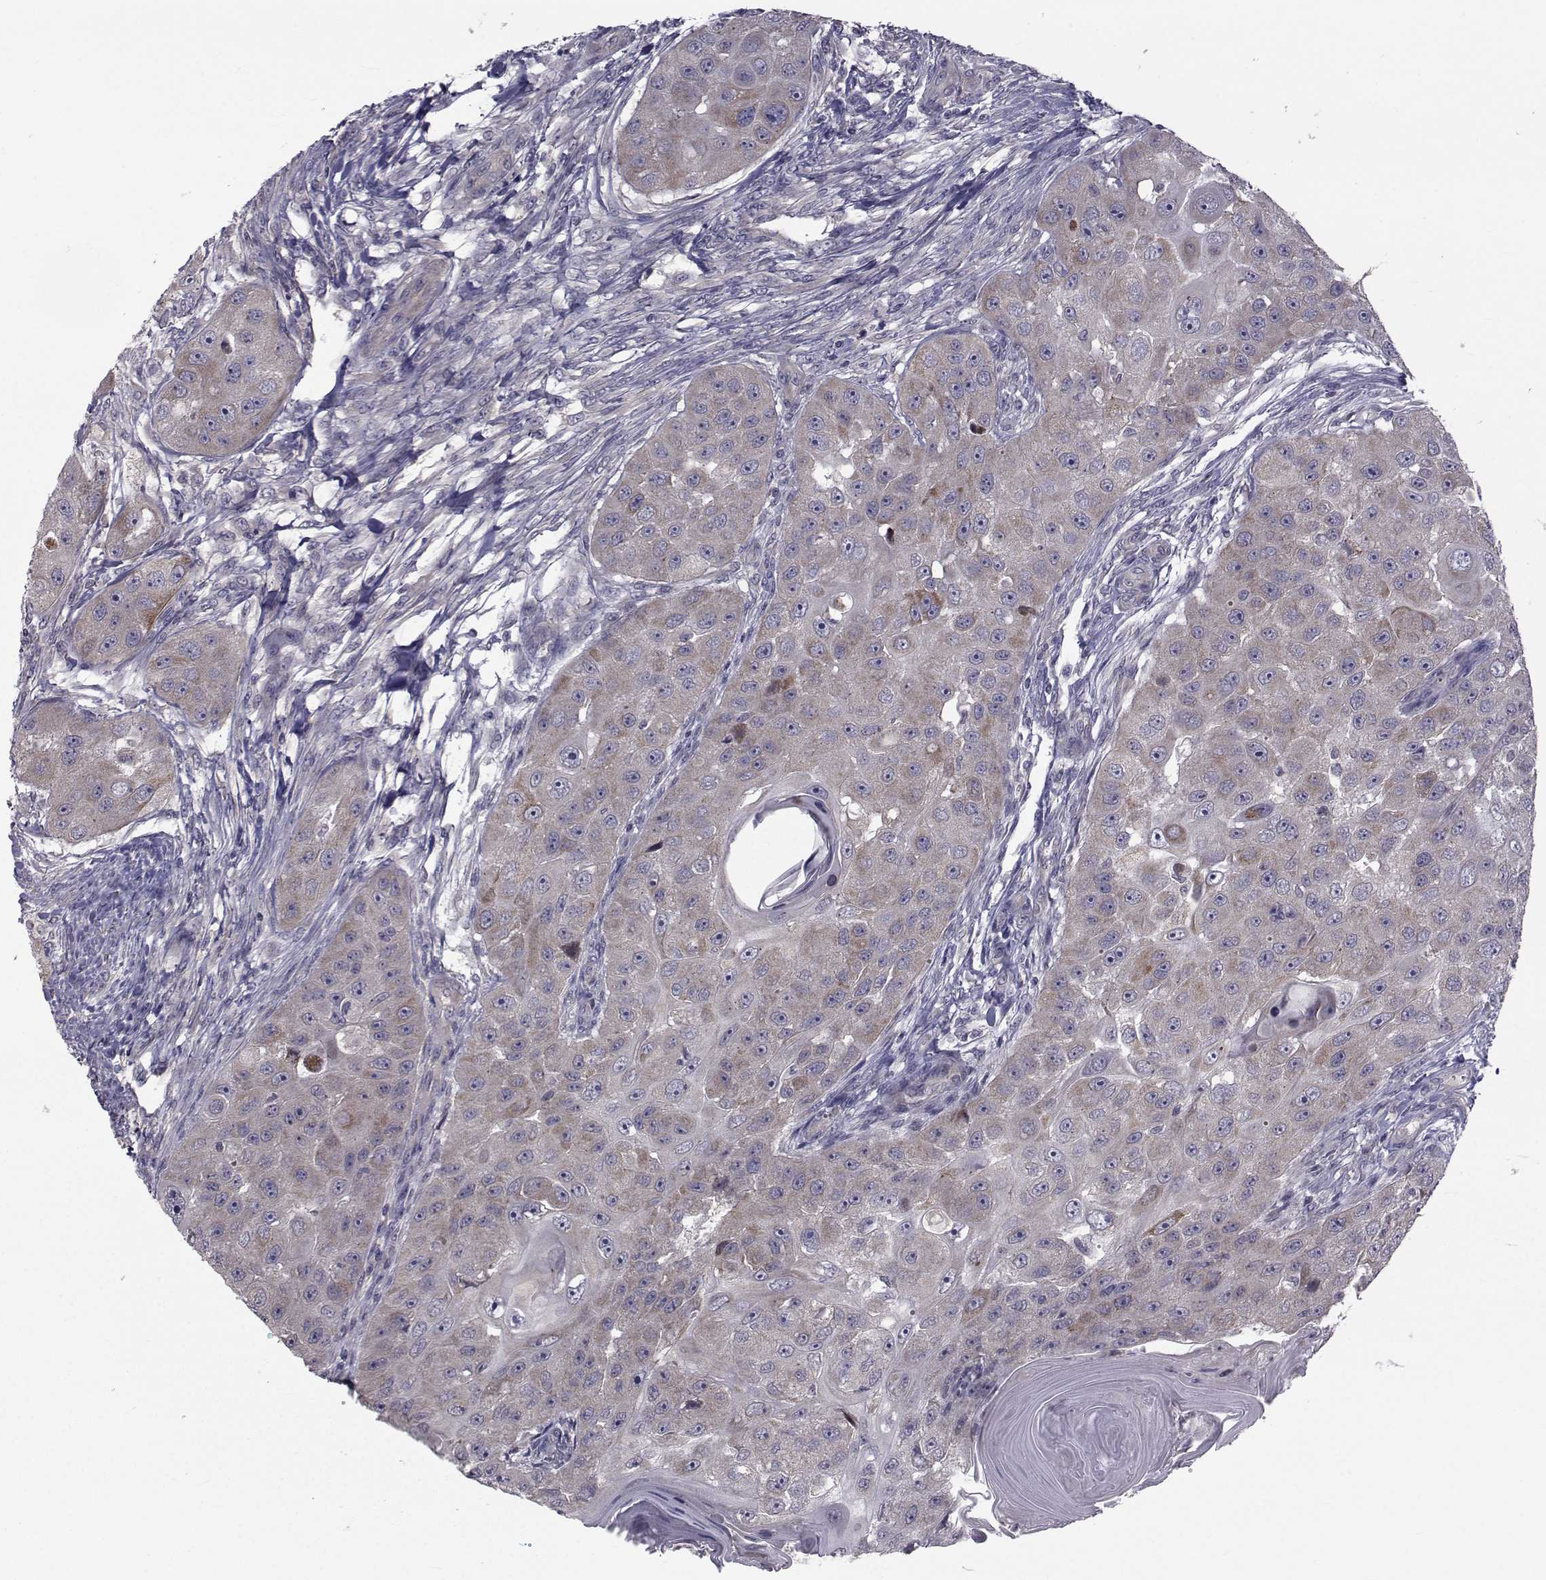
{"staining": {"intensity": "moderate", "quantity": "<25%", "location": "cytoplasmic/membranous"}, "tissue": "head and neck cancer", "cell_type": "Tumor cells", "image_type": "cancer", "snomed": [{"axis": "morphology", "description": "Squamous cell carcinoma, NOS"}, {"axis": "topography", "description": "Head-Neck"}], "caption": "Squamous cell carcinoma (head and neck) was stained to show a protein in brown. There is low levels of moderate cytoplasmic/membranous expression in about <25% of tumor cells.", "gene": "CFAP74", "patient": {"sex": "male", "age": 51}}